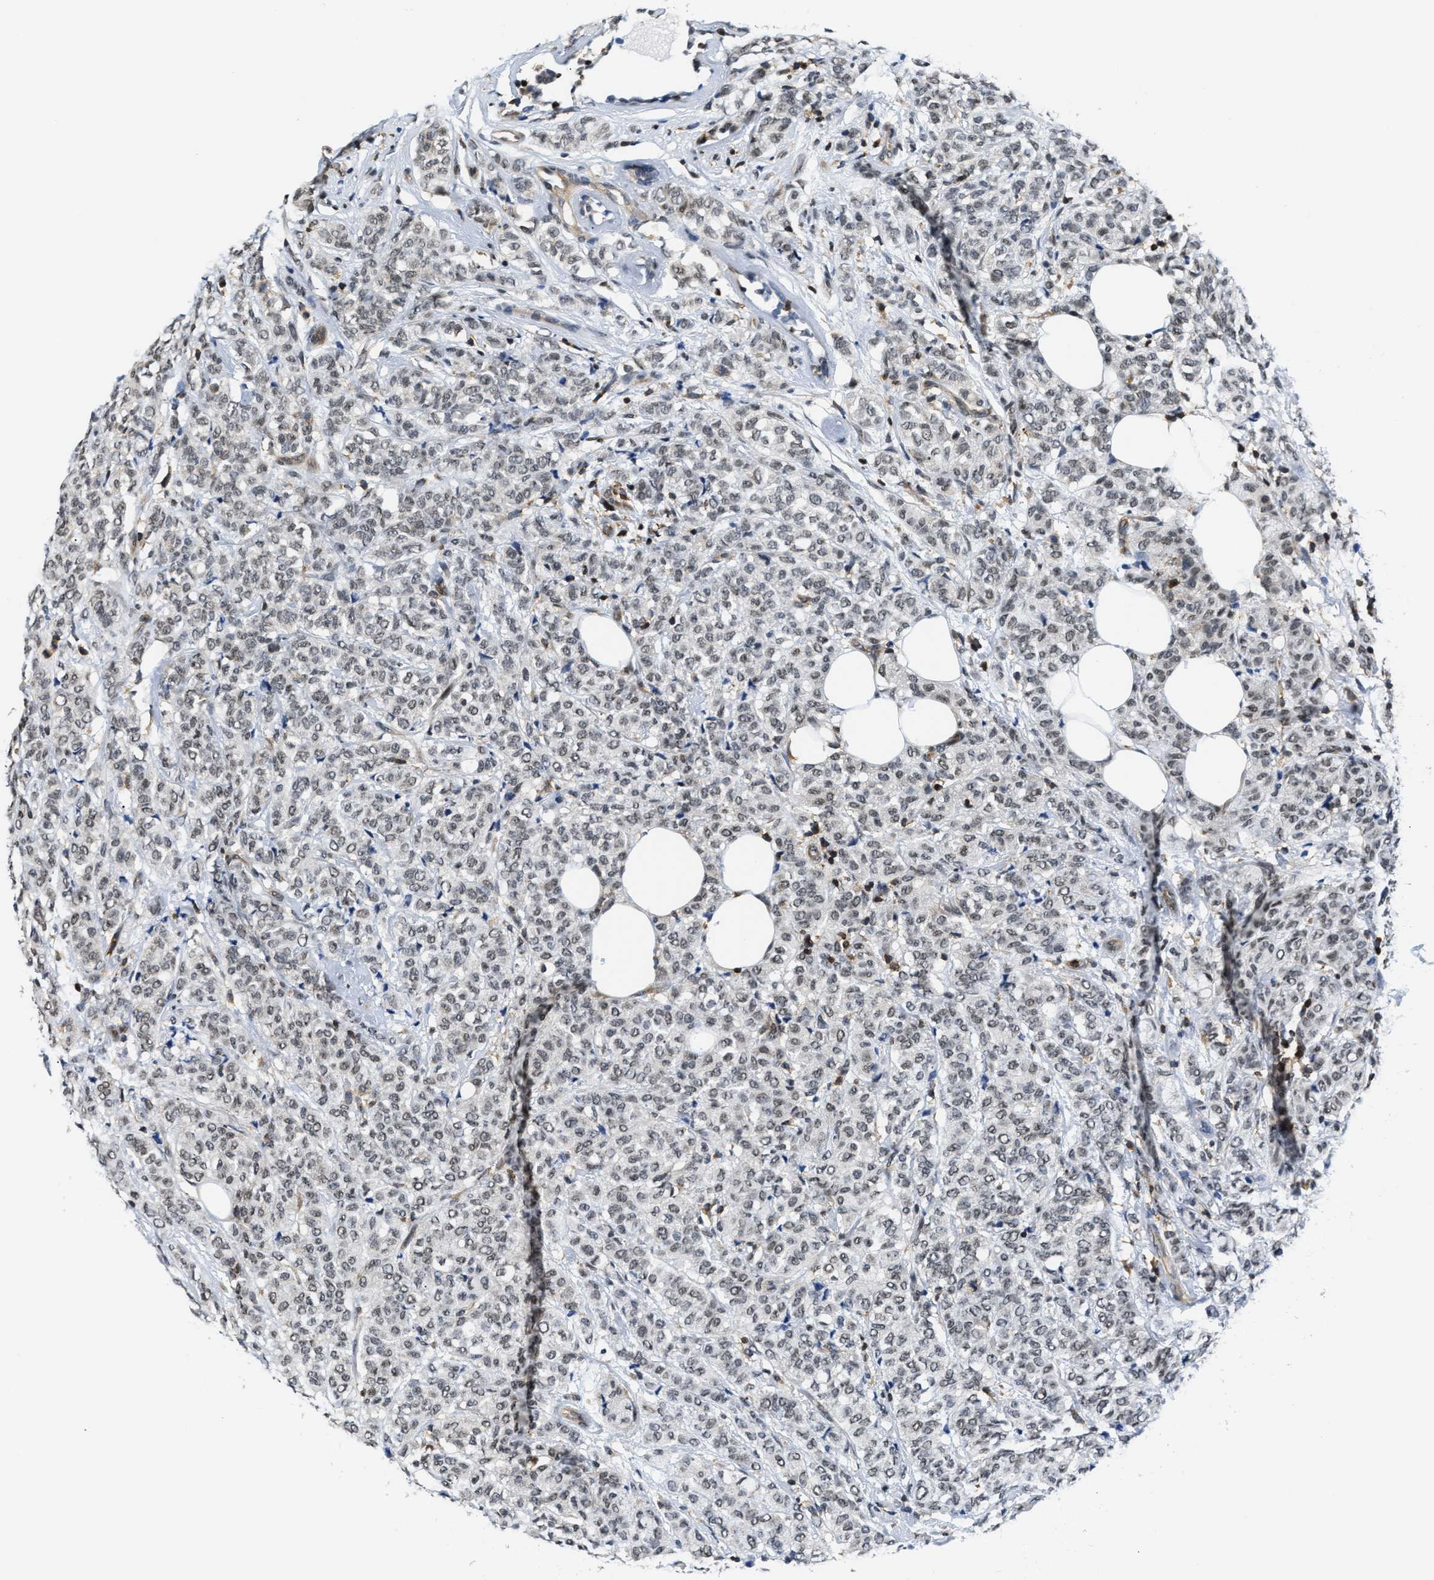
{"staining": {"intensity": "weak", "quantity": ">75%", "location": "nuclear"}, "tissue": "breast cancer", "cell_type": "Tumor cells", "image_type": "cancer", "snomed": [{"axis": "morphology", "description": "Lobular carcinoma"}, {"axis": "topography", "description": "Breast"}], "caption": "Breast lobular carcinoma tissue reveals weak nuclear positivity in about >75% of tumor cells, visualized by immunohistochemistry.", "gene": "STK10", "patient": {"sex": "female", "age": 60}}